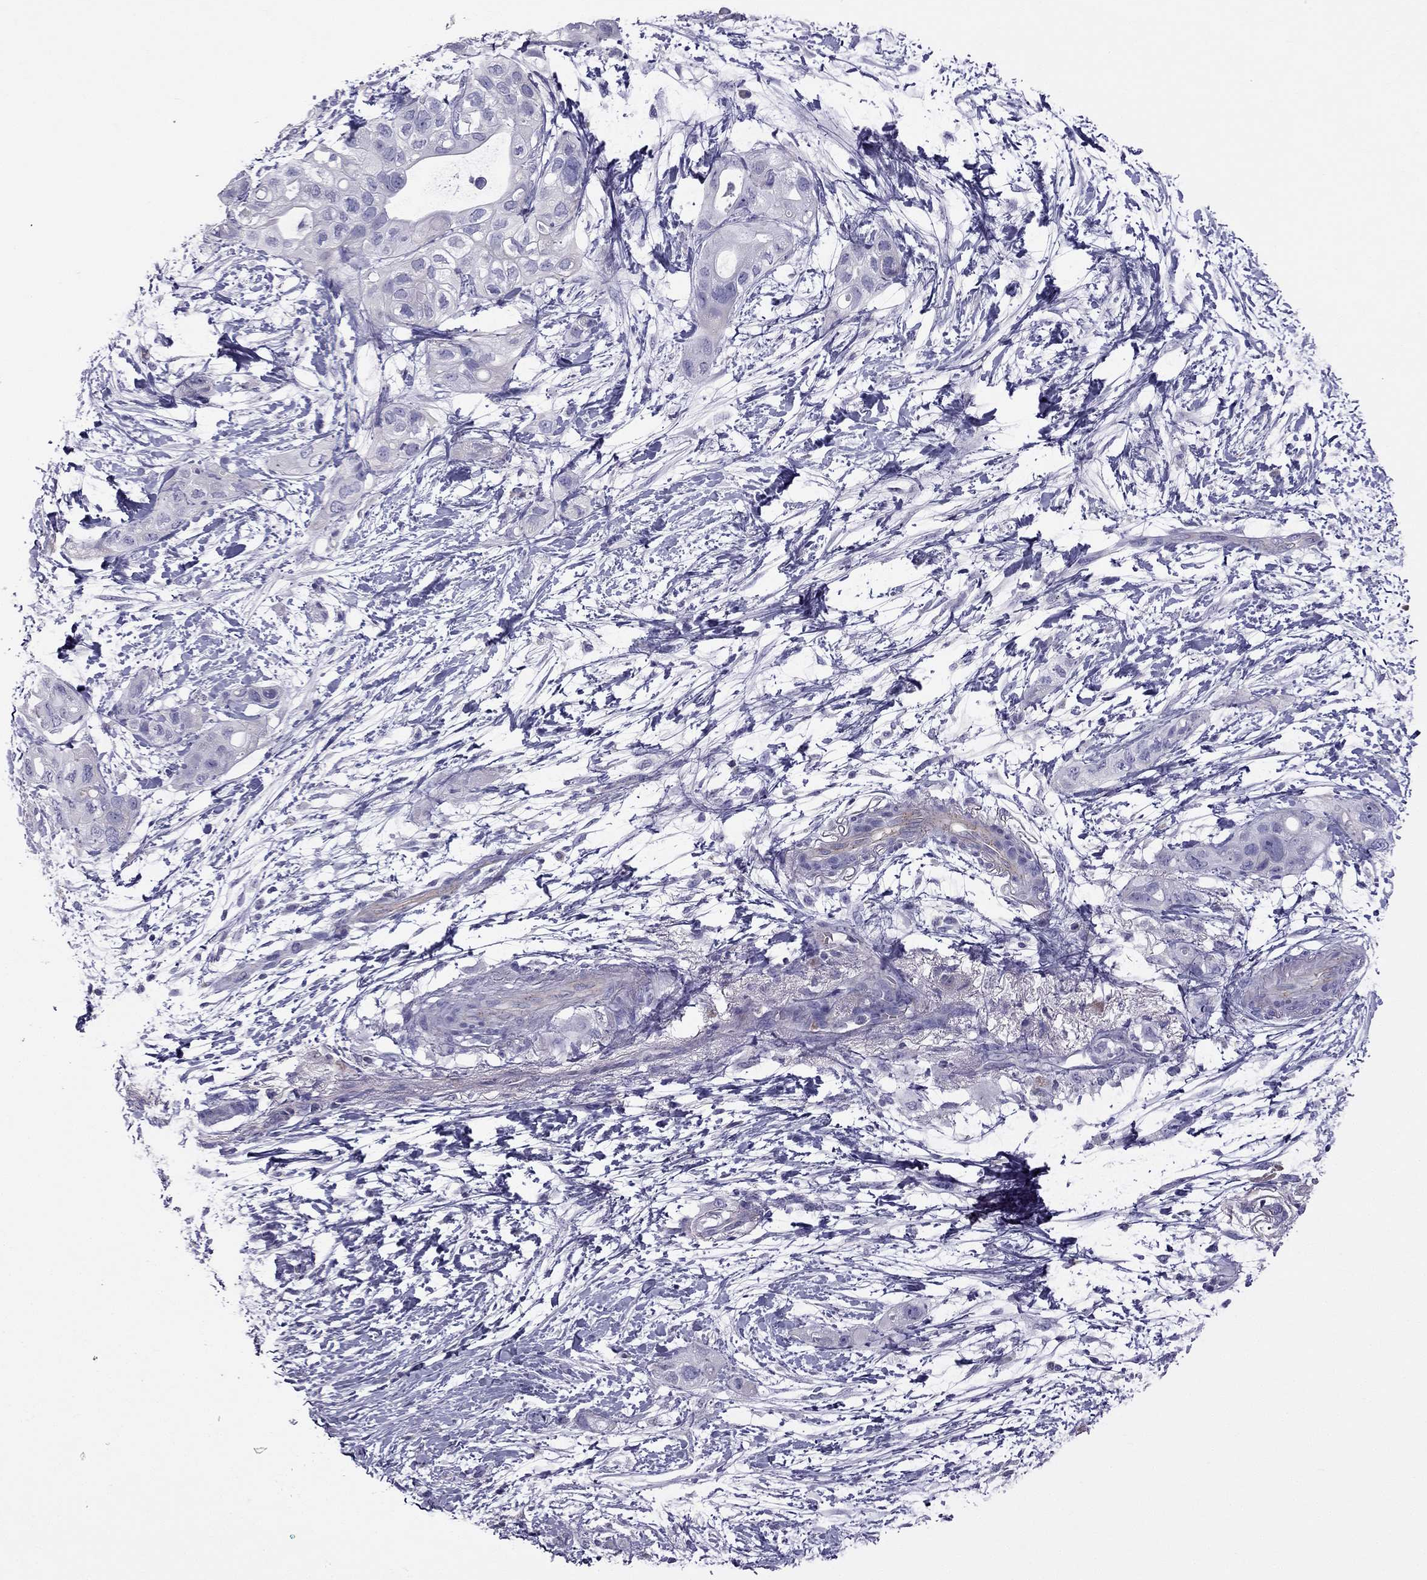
{"staining": {"intensity": "negative", "quantity": "none", "location": "none"}, "tissue": "pancreatic cancer", "cell_type": "Tumor cells", "image_type": "cancer", "snomed": [{"axis": "morphology", "description": "Adenocarcinoma, NOS"}, {"axis": "topography", "description": "Pancreas"}], "caption": "Photomicrograph shows no protein positivity in tumor cells of pancreatic adenocarcinoma tissue. The staining is performed using DAB (3,3'-diaminobenzidine) brown chromogen with nuclei counter-stained in using hematoxylin.", "gene": "STOML3", "patient": {"sex": "female", "age": 72}}